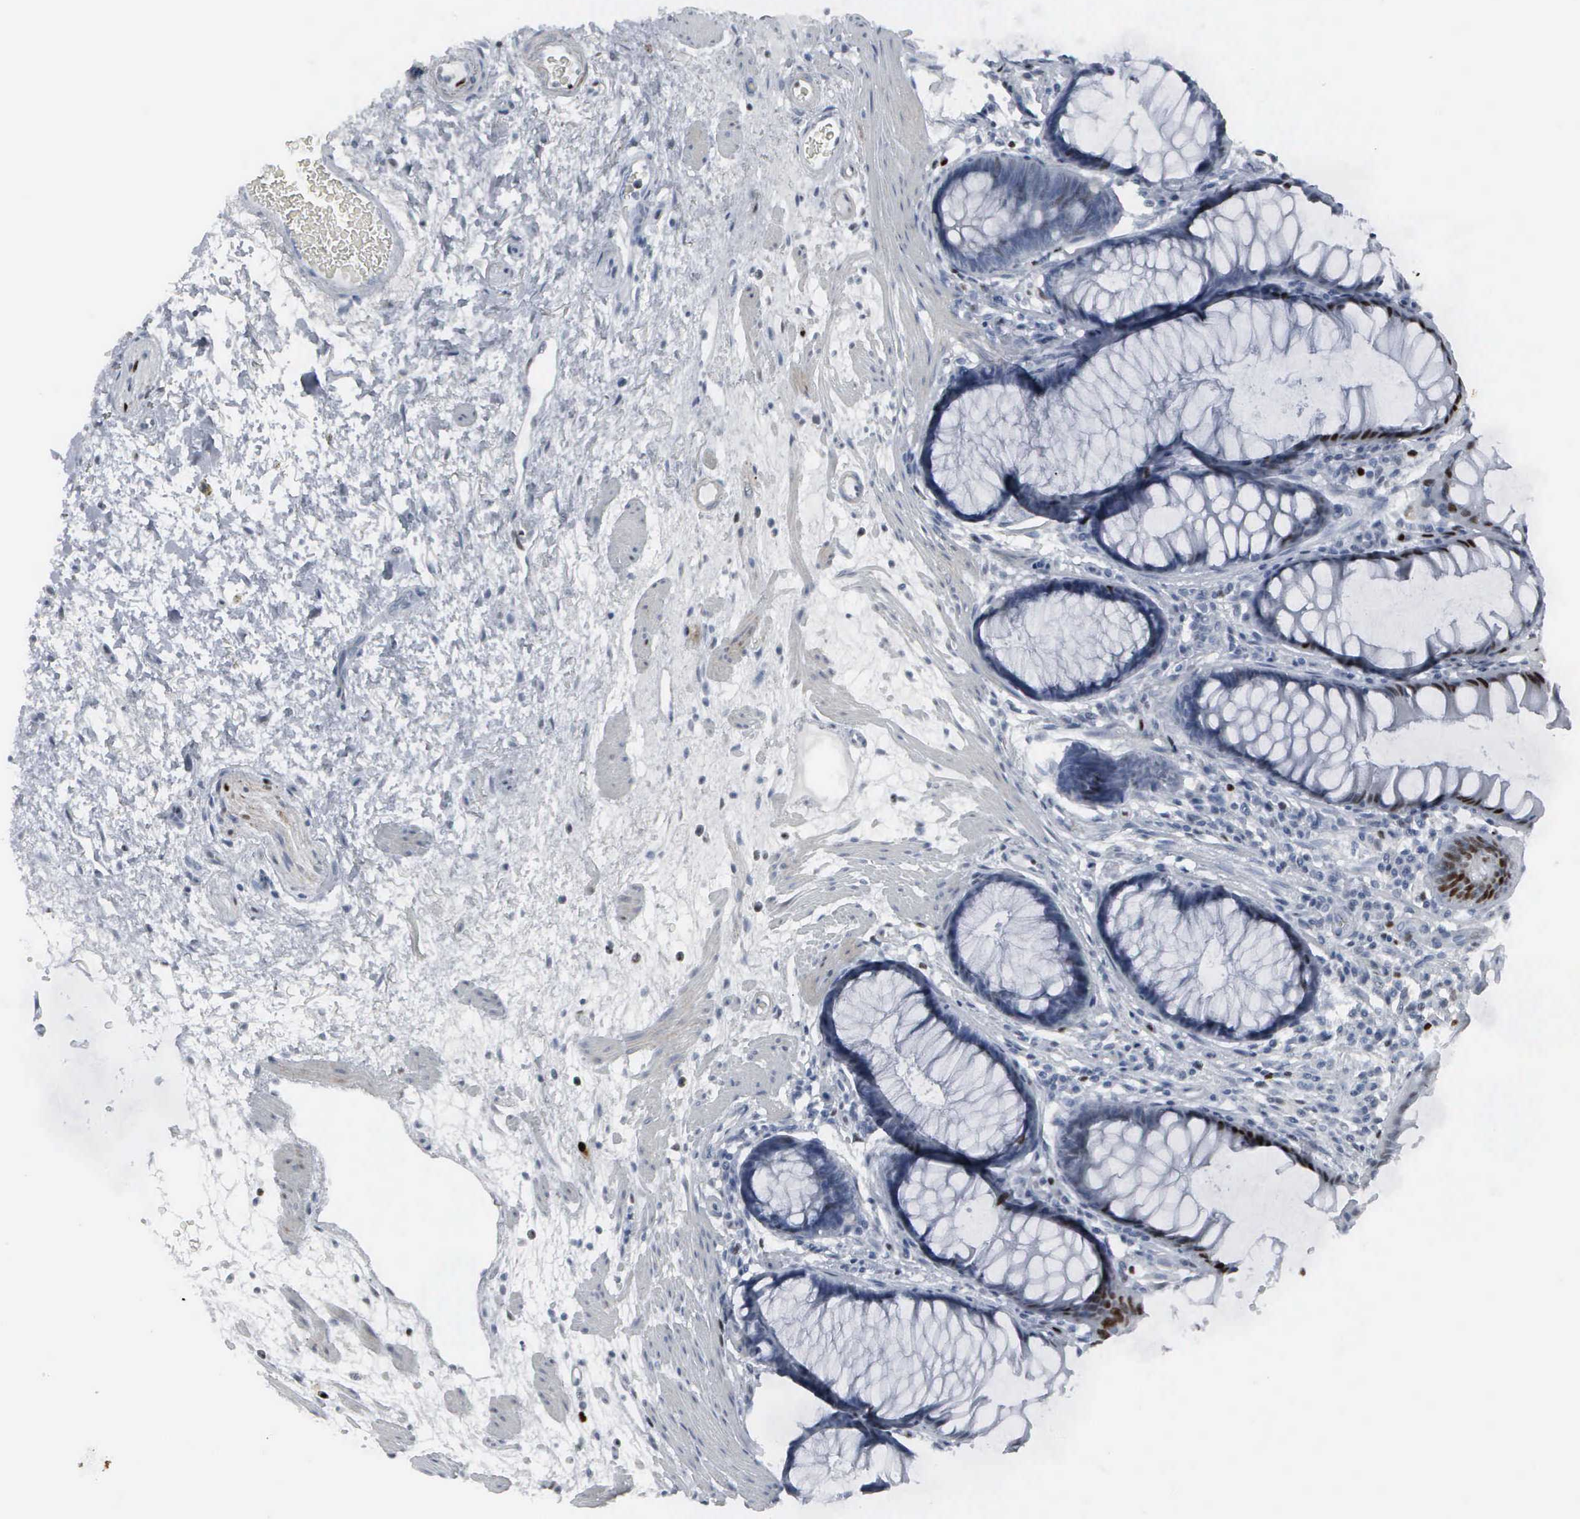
{"staining": {"intensity": "strong", "quantity": "<25%", "location": "nuclear"}, "tissue": "rectum", "cell_type": "Glandular cells", "image_type": "normal", "snomed": [{"axis": "morphology", "description": "Normal tissue, NOS"}, {"axis": "topography", "description": "Rectum"}], "caption": "Immunohistochemical staining of normal human rectum shows <25% levels of strong nuclear protein positivity in approximately <25% of glandular cells.", "gene": "CCND3", "patient": {"sex": "male", "age": 77}}